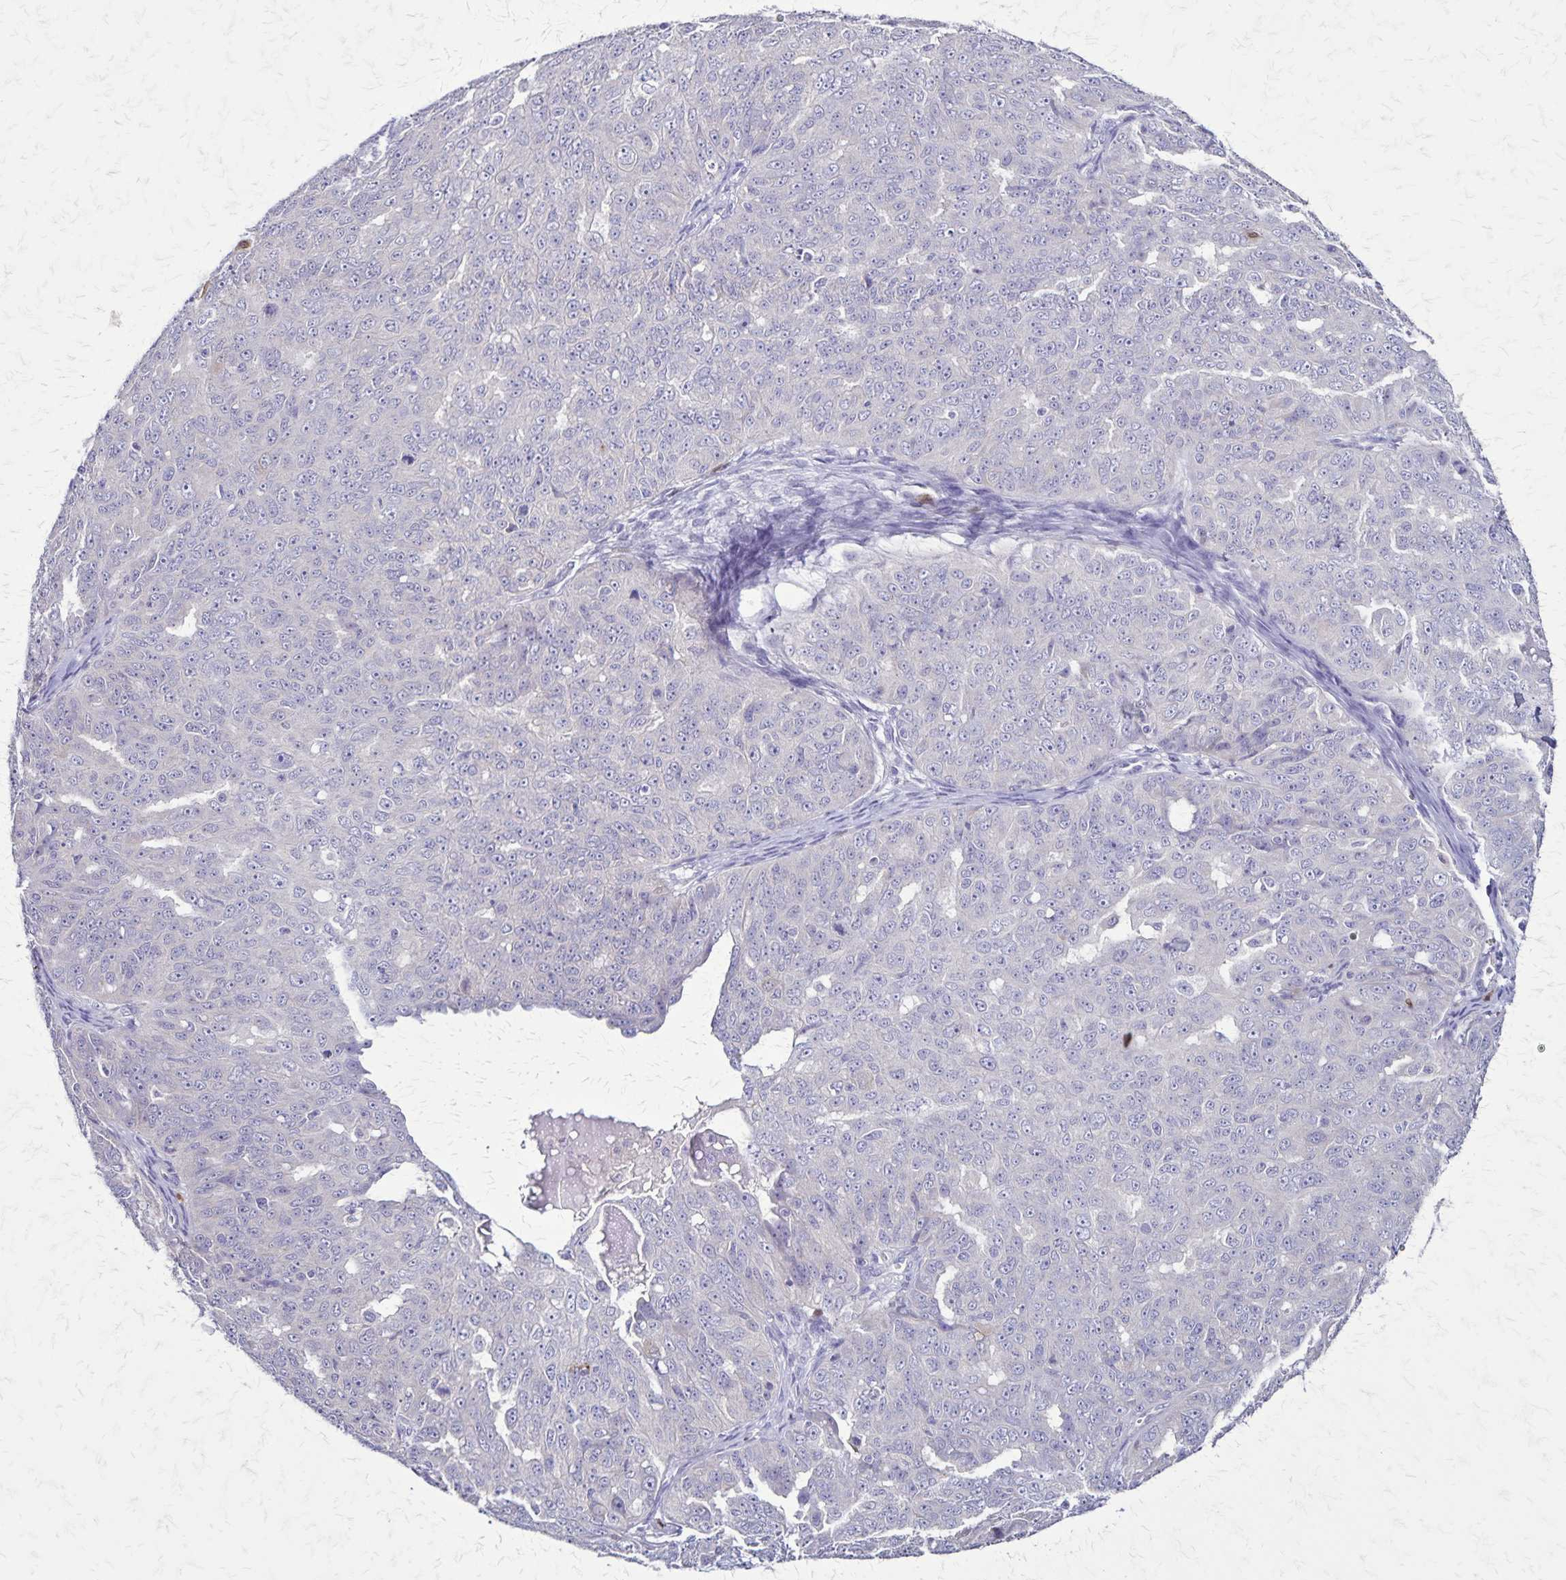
{"staining": {"intensity": "negative", "quantity": "none", "location": "none"}, "tissue": "ovarian cancer", "cell_type": "Tumor cells", "image_type": "cancer", "snomed": [{"axis": "morphology", "description": "Carcinoma, endometroid"}, {"axis": "topography", "description": "Ovary"}], "caption": "Human ovarian cancer (endometroid carcinoma) stained for a protein using IHC shows no positivity in tumor cells.", "gene": "ULBP3", "patient": {"sex": "female", "age": 70}}